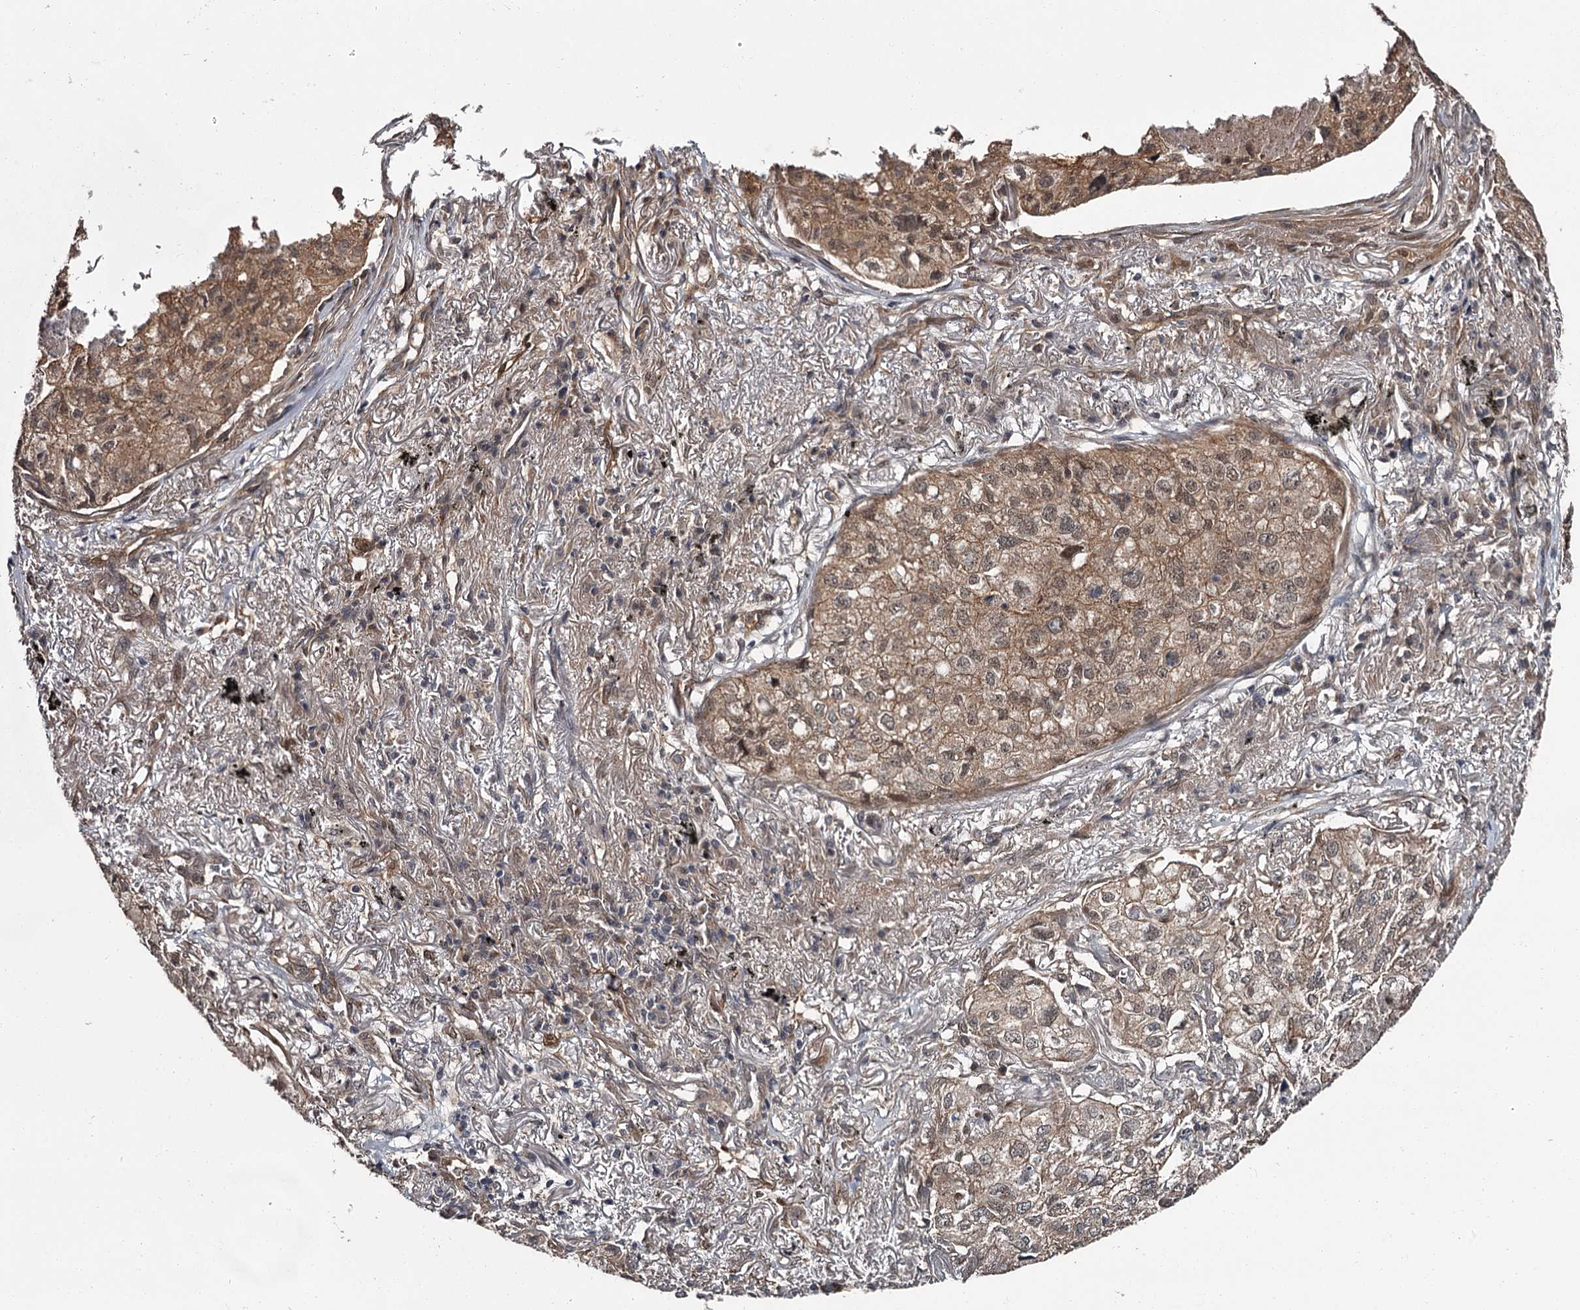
{"staining": {"intensity": "weak", "quantity": ">75%", "location": "cytoplasmic/membranous"}, "tissue": "lung cancer", "cell_type": "Tumor cells", "image_type": "cancer", "snomed": [{"axis": "morphology", "description": "Adenocarcinoma, NOS"}, {"axis": "topography", "description": "Lung"}], "caption": "This image displays immunohistochemistry (IHC) staining of human lung cancer (adenocarcinoma), with low weak cytoplasmic/membranous expression in approximately >75% of tumor cells.", "gene": "CDC42EP2", "patient": {"sex": "male", "age": 65}}